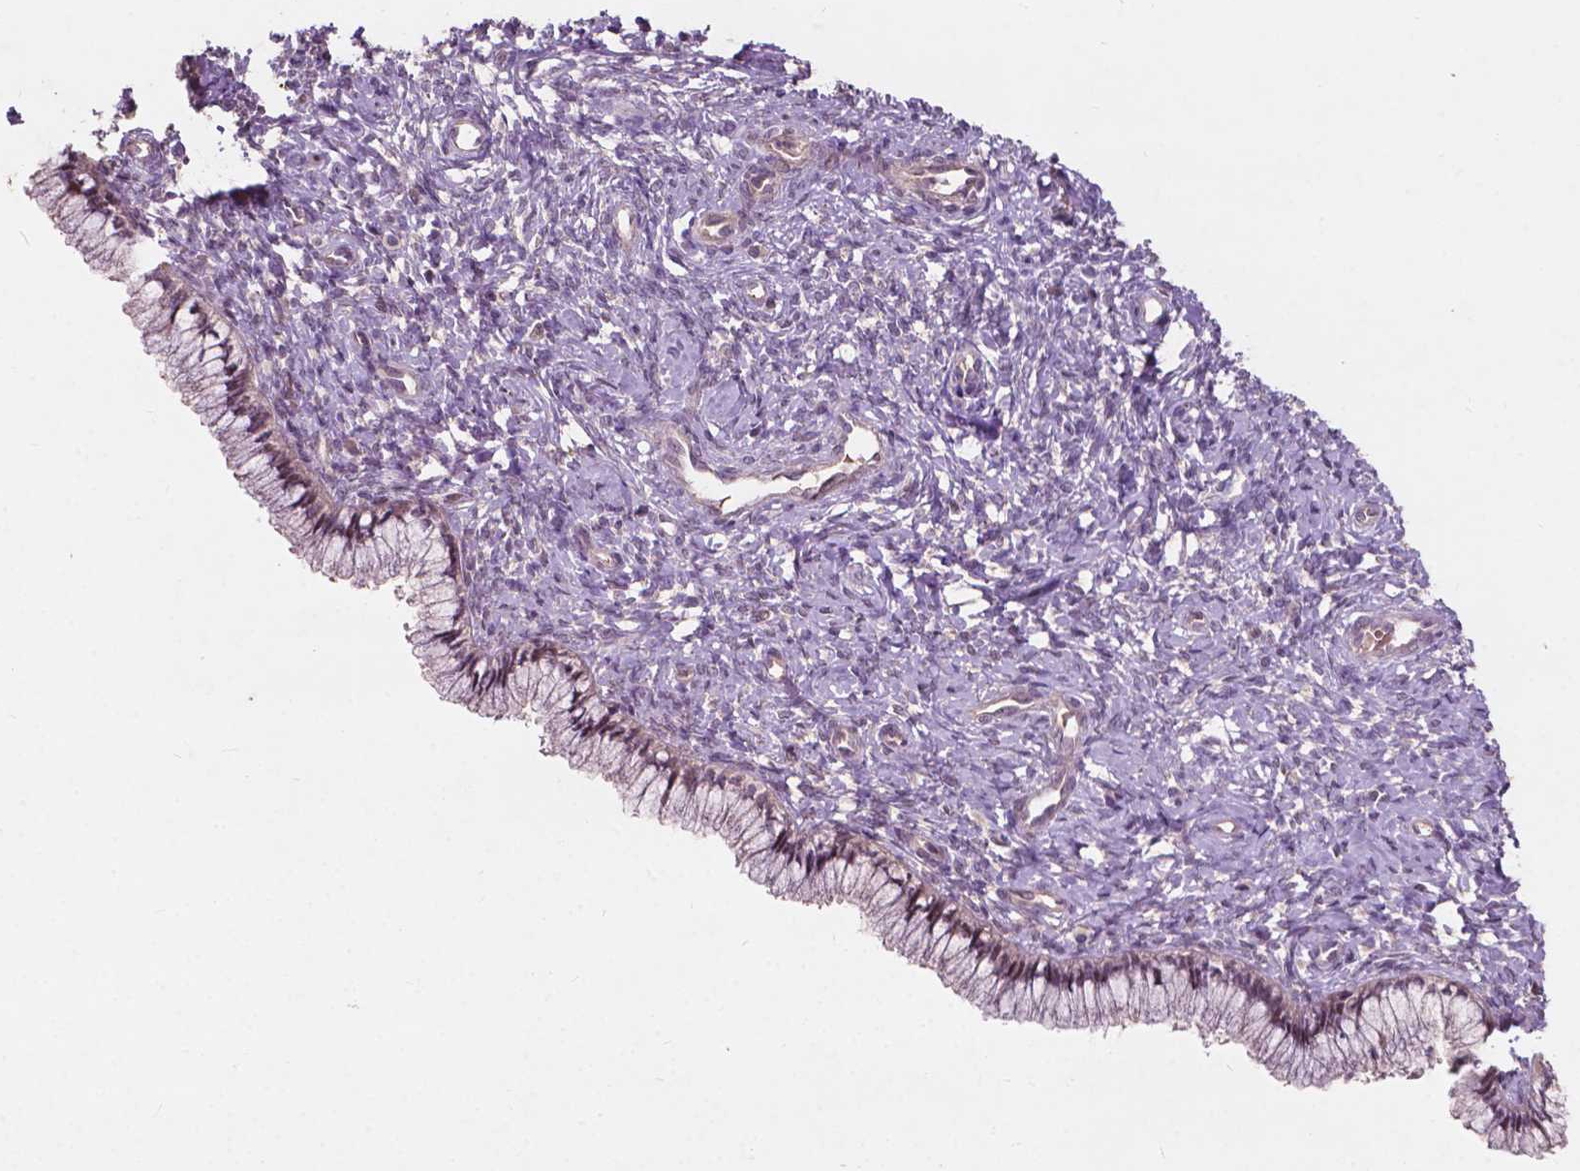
{"staining": {"intensity": "moderate", "quantity": ">75%", "location": "nuclear"}, "tissue": "cervix", "cell_type": "Glandular cells", "image_type": "normal", "snomed": [{"axis": "morphology", "description": "Normal tissue, NOS"}, {"axis": "topography", "description": "Cervix"}], "caption": "Cervix stained for a protein displays moderate nuclear positivity in glandular cells. The protein is stained brown, and the nuclei are stained in blue (DAB (3,3'-diaminobenzidine) IHC with brightfield microscopy, high magnification).", "gene": "DUSP16", "patient": {"sex": "female", "age": 37}}